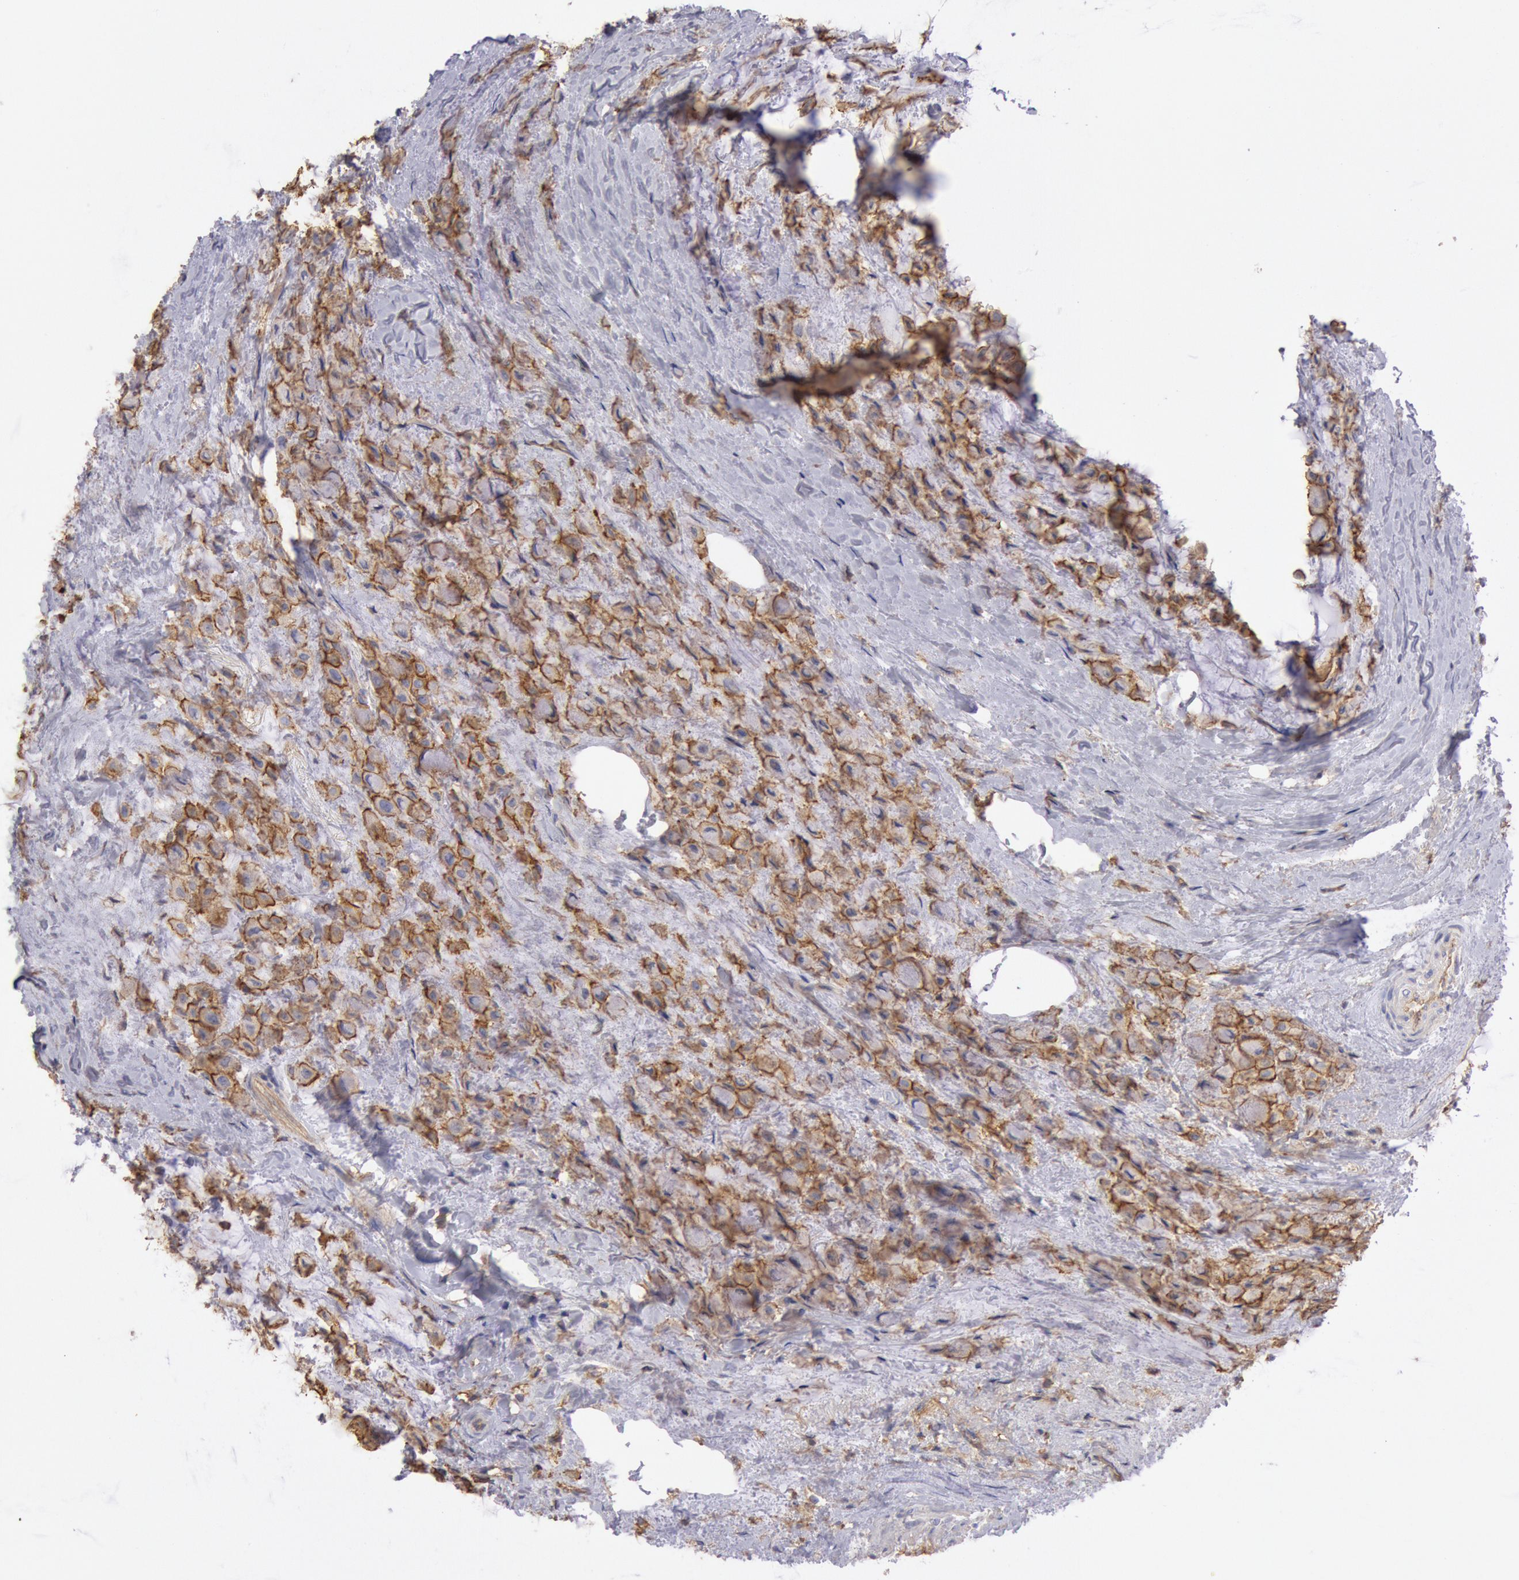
{"staining": {"intensity": "moderate", "quantity": ">75%", "location": "cytoplasmic/membranous"}, "tissue": "breast cancer", "cell_type": "Tumor cells", "image_type": "cancer", "snomed": [{"axis": "morphology", "description": "Lobular carcinoma"}, {"axis": "topography", "description": "Breast"}], "caption": "Breast cancer (lobular carcinoma) tissue displays moderate cytoplasmic/membranous expression in about >75% of tumor cells, visualized by immunohistochemistry.", "gene": "SNAP23", "patient": {"sex": "female", "age": 85}}